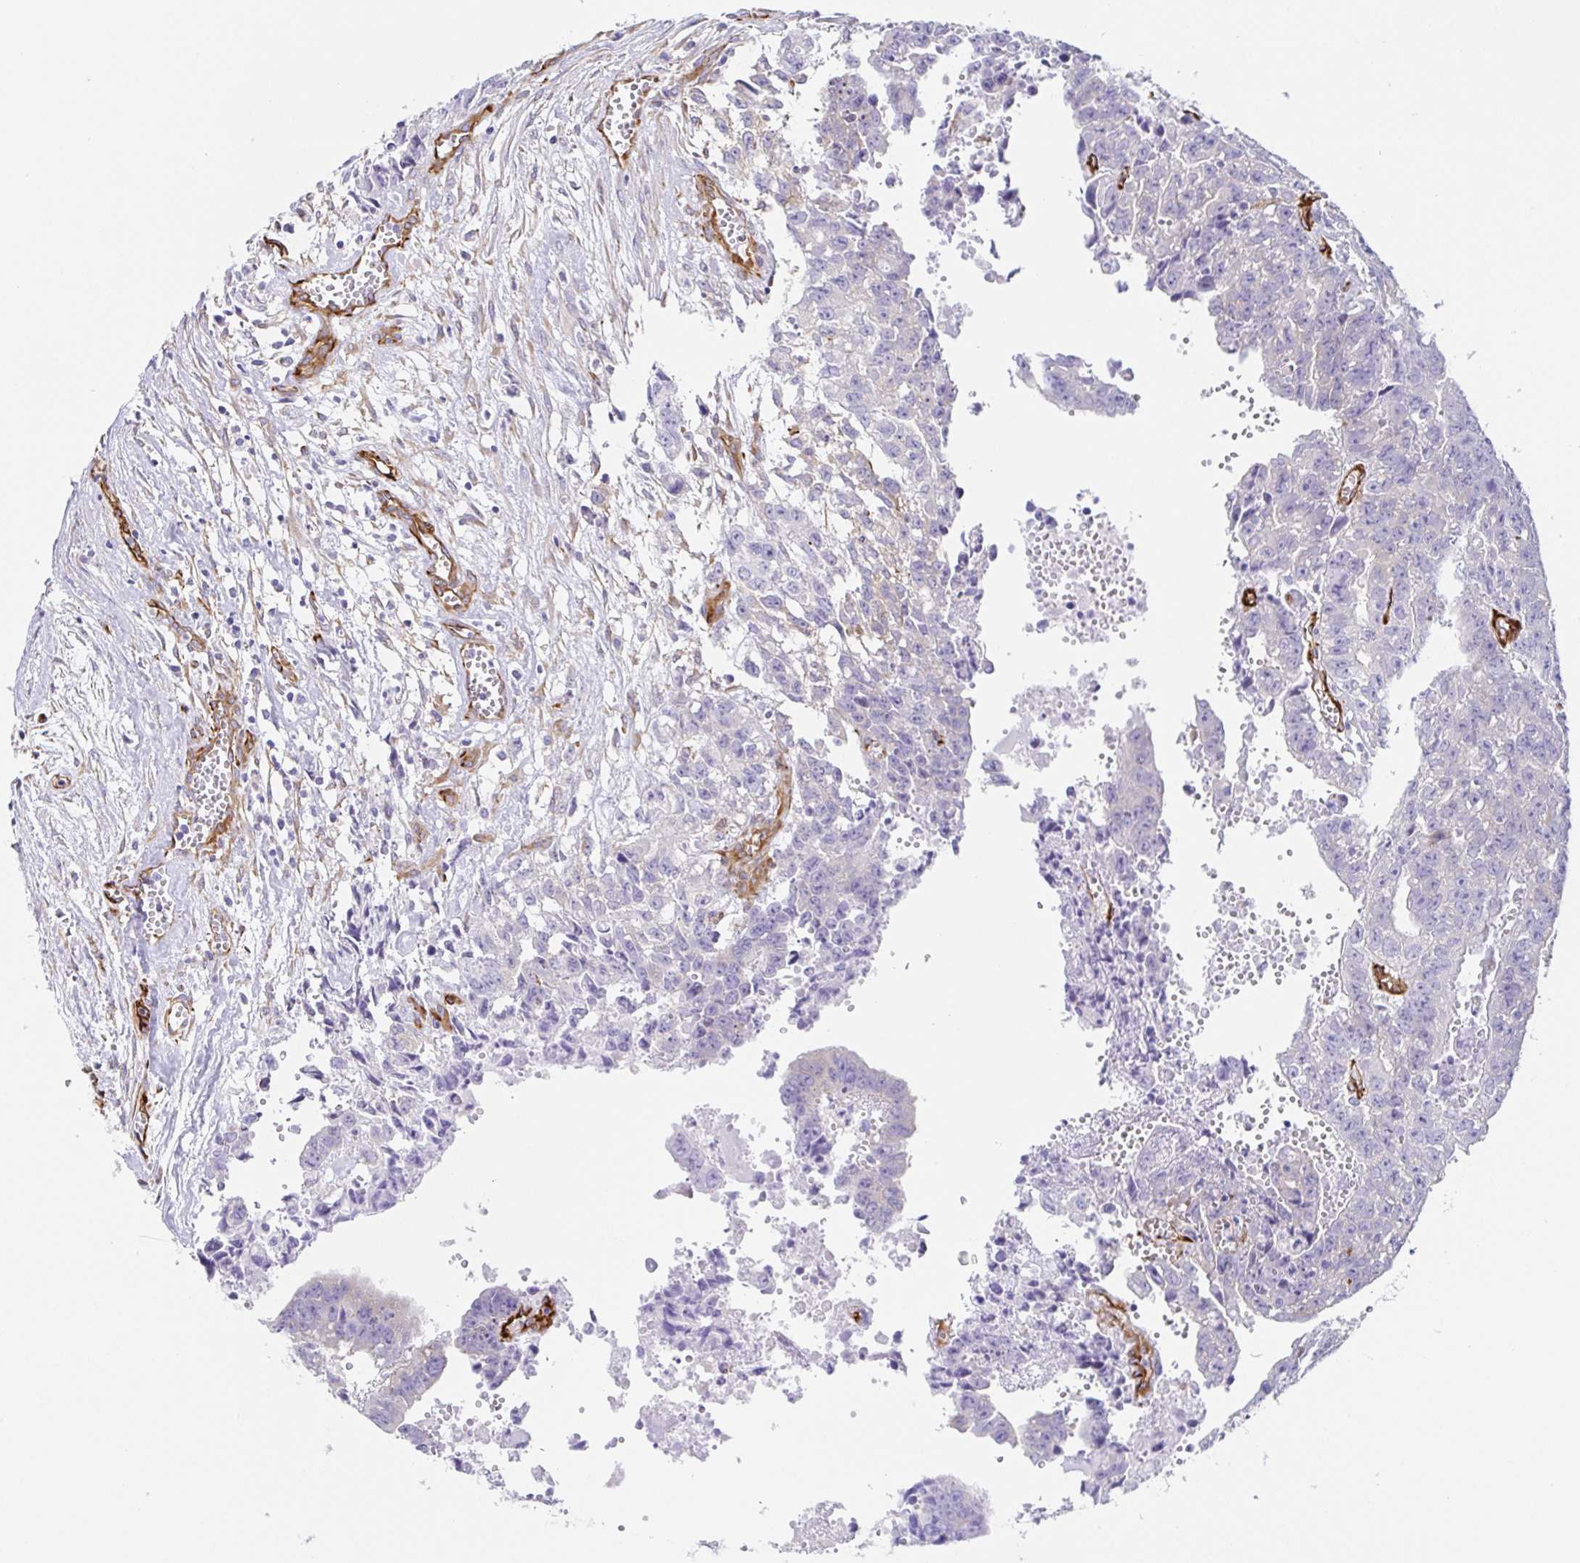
{"staining": {"intensity": "negative", "quantity": "none", "location": "none"}, "tissue": "testis cancer", "cell_type": "Tumor cells", "image_type": "cancer", "snomed": [{"axis": "morphology", "description": "Carcinoma, Embryonal, NOS"}, {"axis": "morphology", "description": "Teratoma, malignant, NOS"}, {"axis": "topography", "description": "Testis"}], "caption": "This is an IHC micrograph of human testis cancer. There is no staining in tumor cells.", "gene": "DOCK1", "patient": {"sex": "male", "age": 24}}